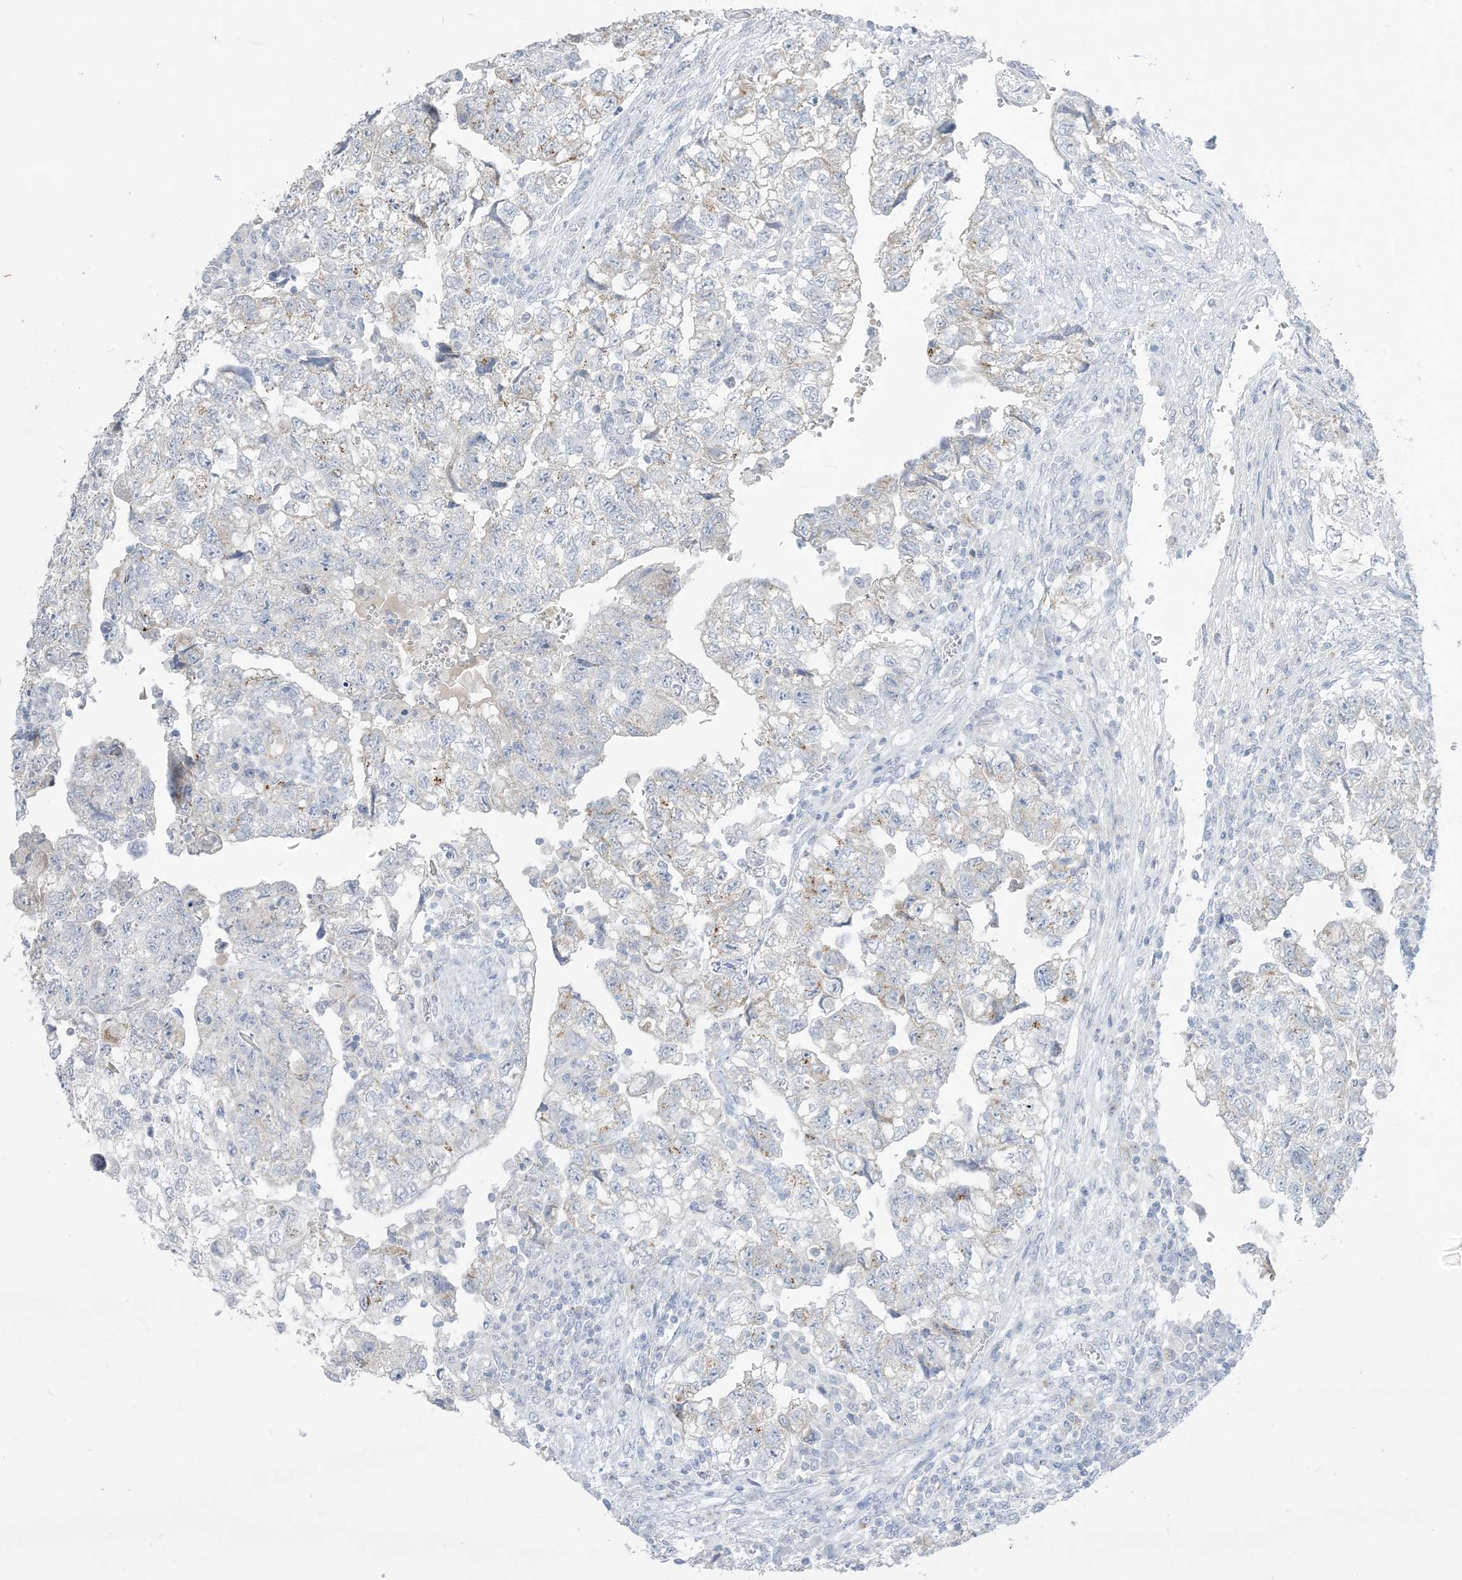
{"staining": {"intensity": "weak", "quantity": "<25%", "location": "cytoplasmic/membranous"}, "tissue": "testis cancer", "cell_type": "Tumor cells", "image_type": "cancer", "snomed": [{"axis": "morphology", "description": "Carcinoma, Embryonal, NOS"}, {"axis": "topography", "description": "Testis"}], "caption": "This is an immunohistochemistry image of embryonal carcinoma (testis). There is no positivity in tumor cells.", "gene": "B3GNT7", "patient": {"sex": "male", "age": 36}}